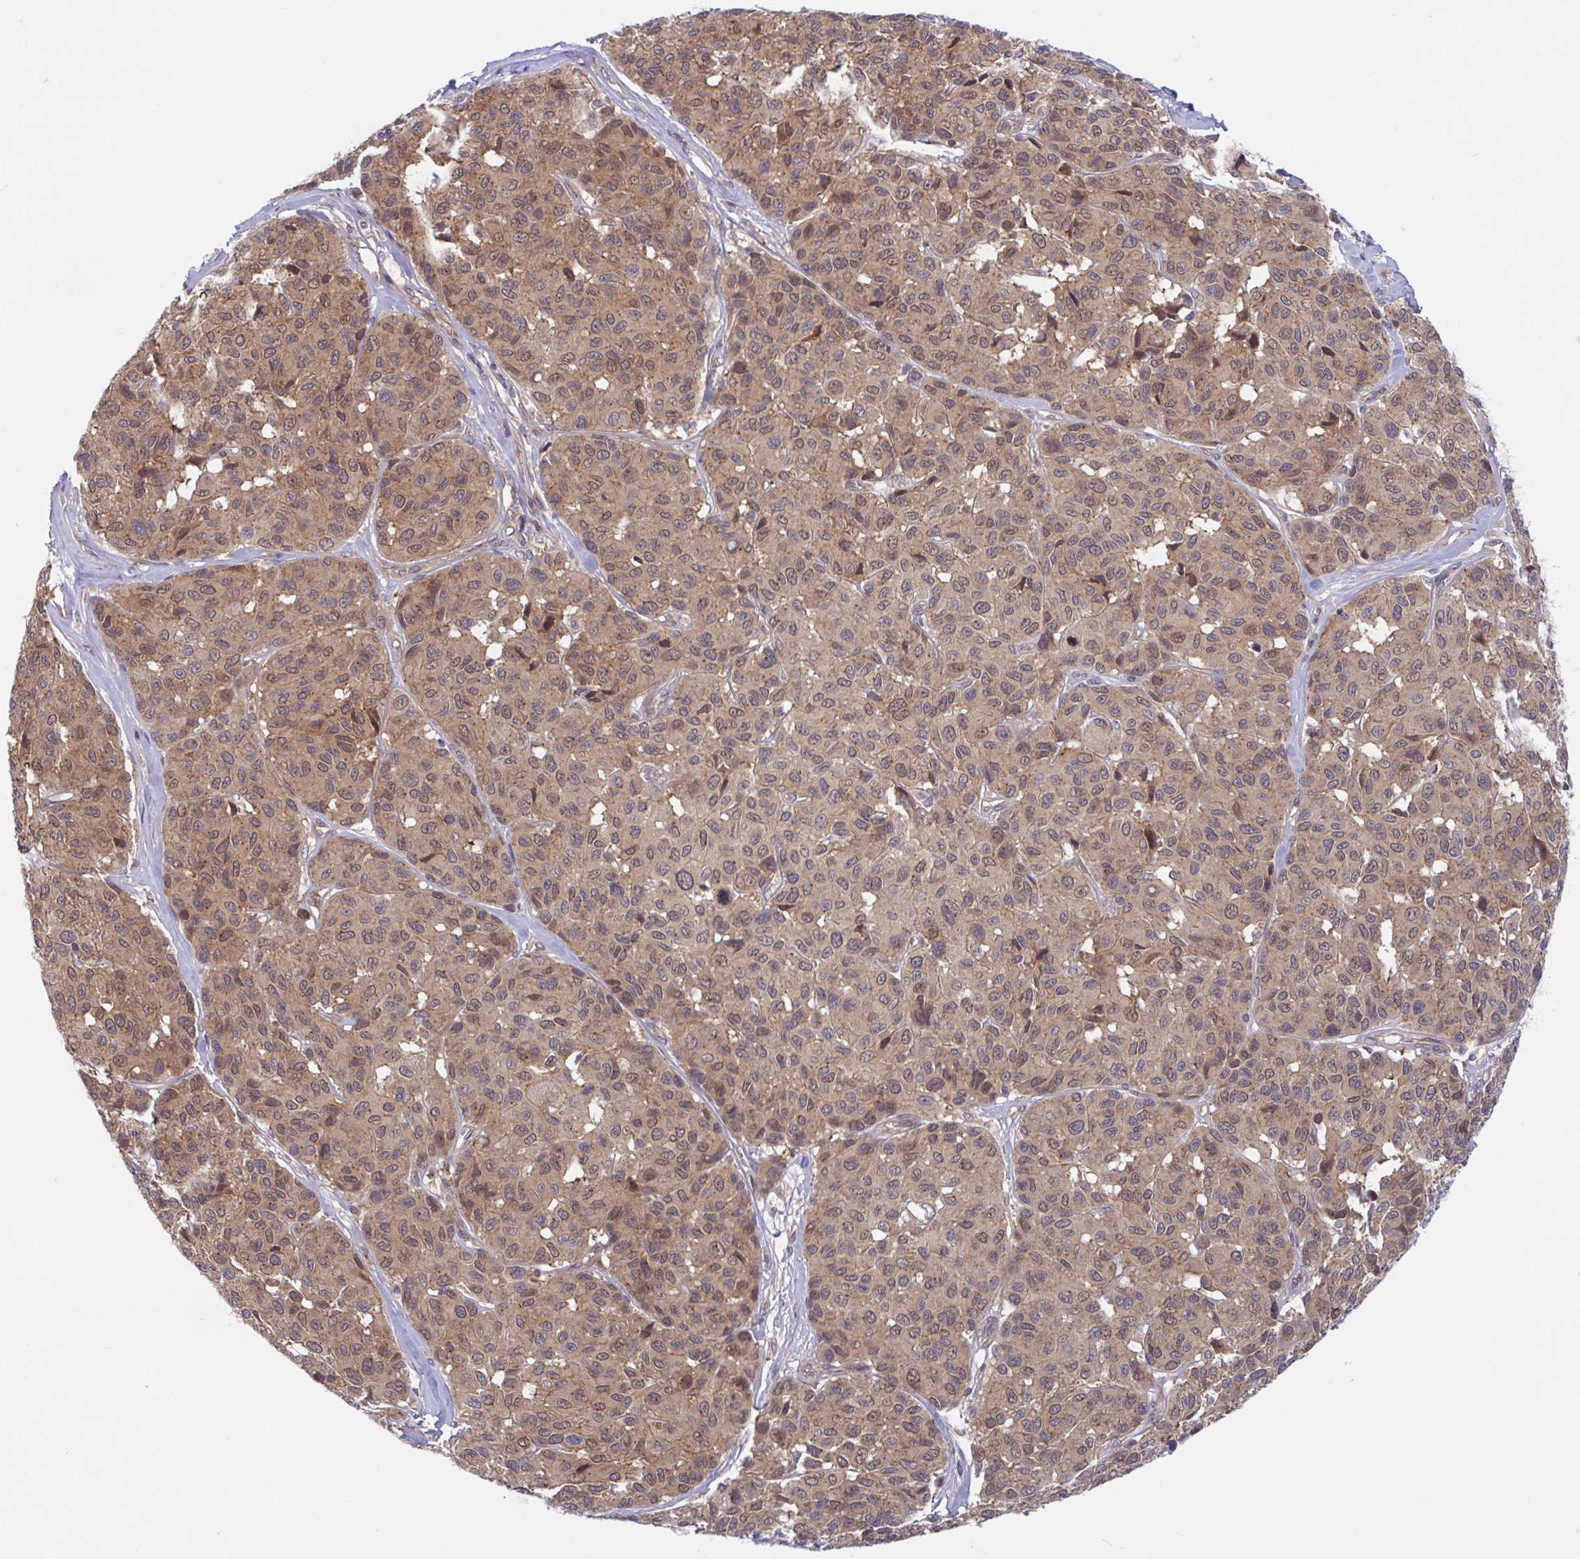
{"staining": {"intensity": "moderate", "quantity": "25%-75%", "location": "cytoplasmic/membranous,nuclear"}, "tissue": "melanoma", "cell_type": "Tumor cells", "image_type": "cancer", "snomed": [{"axis": "morphology", "description": "Malignant melanoma, NOS"}, {"axis": "topography", "description": "Skin"}], "caption": "IHC image of neoplastic tissue: human melanoma stained using immunohistochemistry (IHC) shows medium levels of moderate protein expression localized specifically in the cytoplasmic/membranous and nuclear of tumor cells, appearing as a cytoplasmic/membranous and nuclear brown color.", "gene": "LMNTD2", "patient": {"sex": "female", "age": 66}}